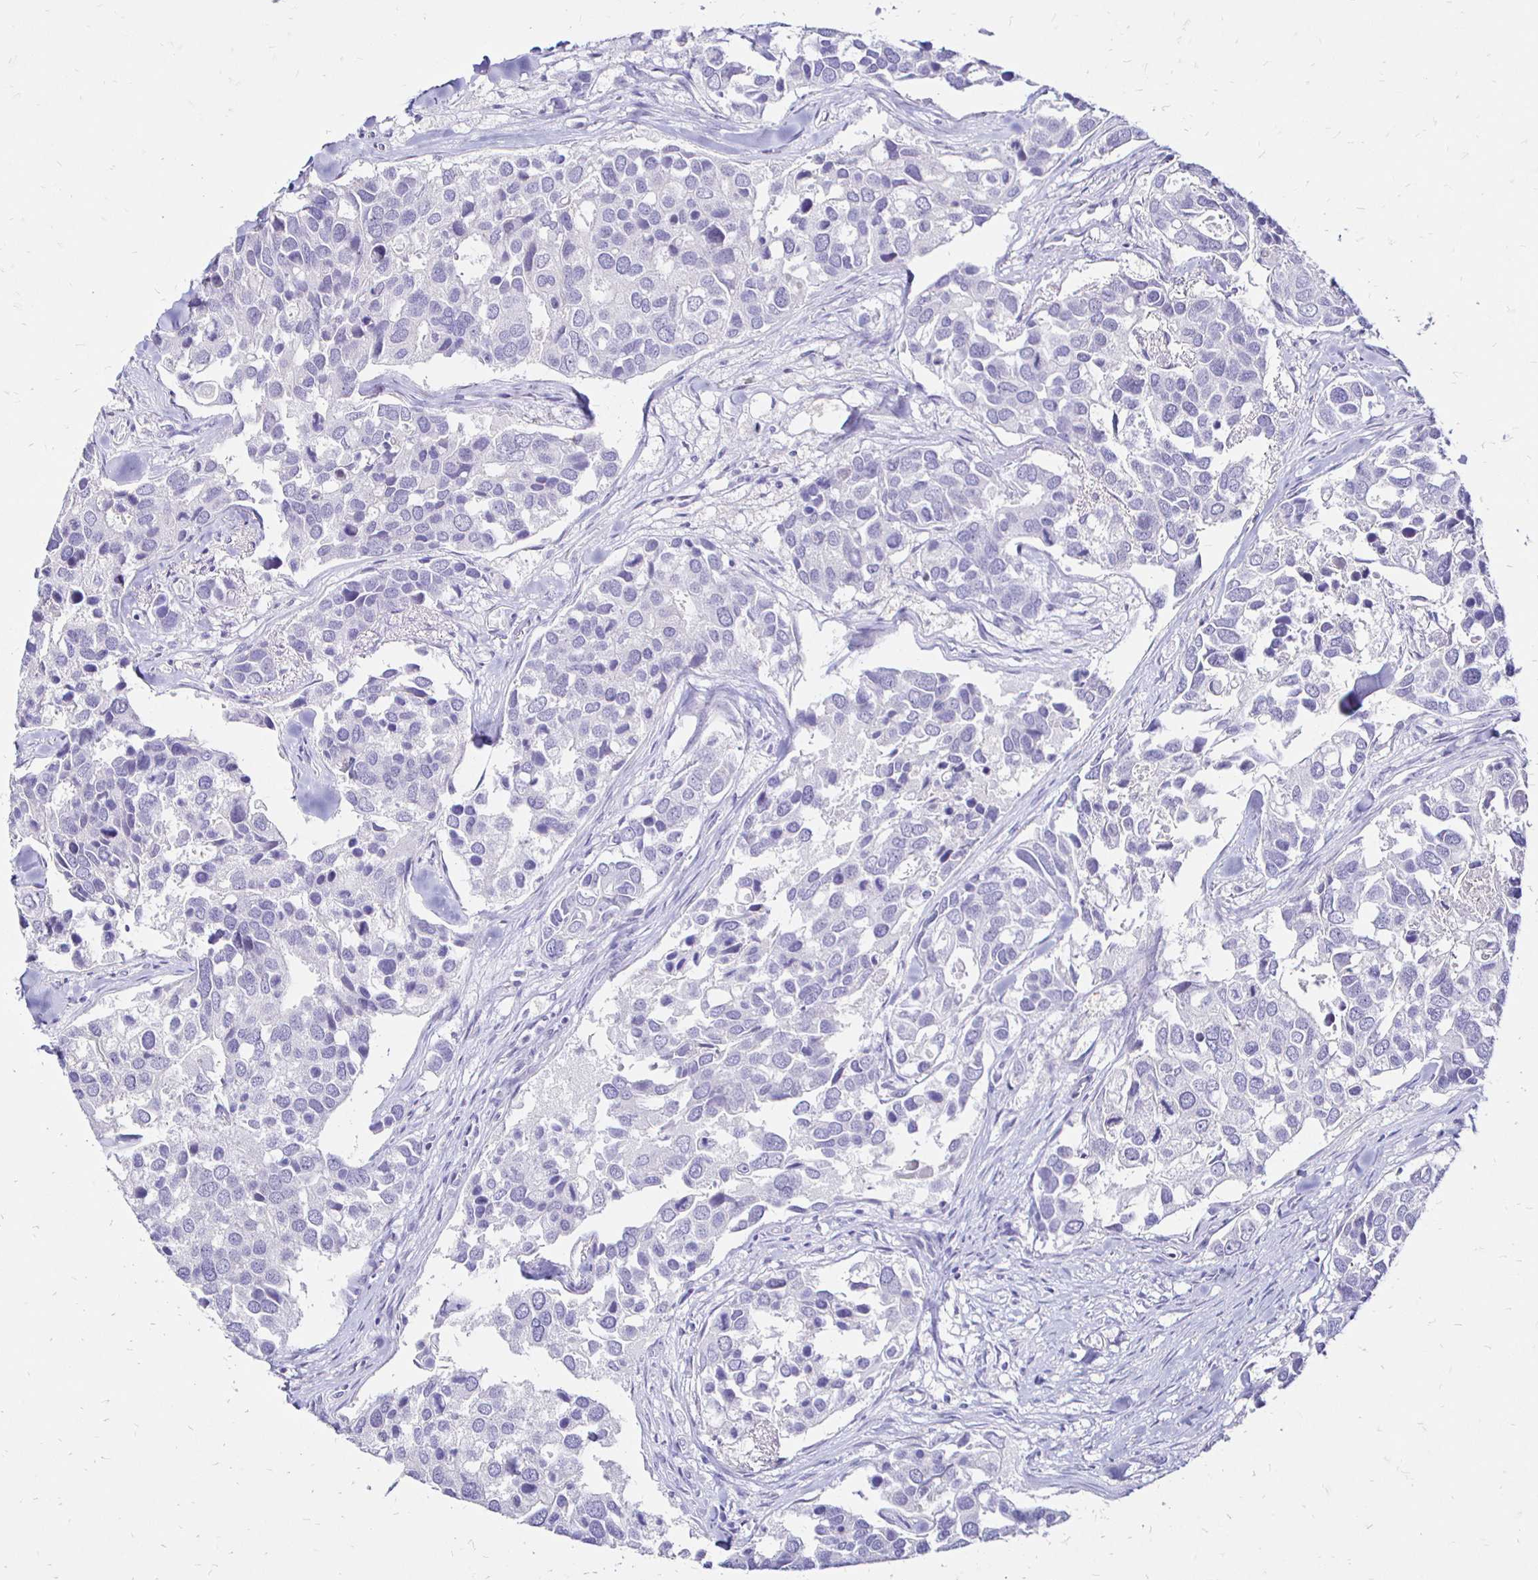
{"staining": {"intensity": "negative", "quantity": "none", "location": "none"}, "tissue": "breast cancer", "cell_type": "Tumor cells", "image_type": "cancer", "snomed": [{"axis": "morphology", "description": "Duct carcinoma"}, {"axis": "topography", "description": "Breast"}], "caption": "Immunohistochemistry (IHC) of human breast cancer displays no positivity in tumor cells.", "gene": "IRGC", "patient": {"sex": "female", "age": 83}}